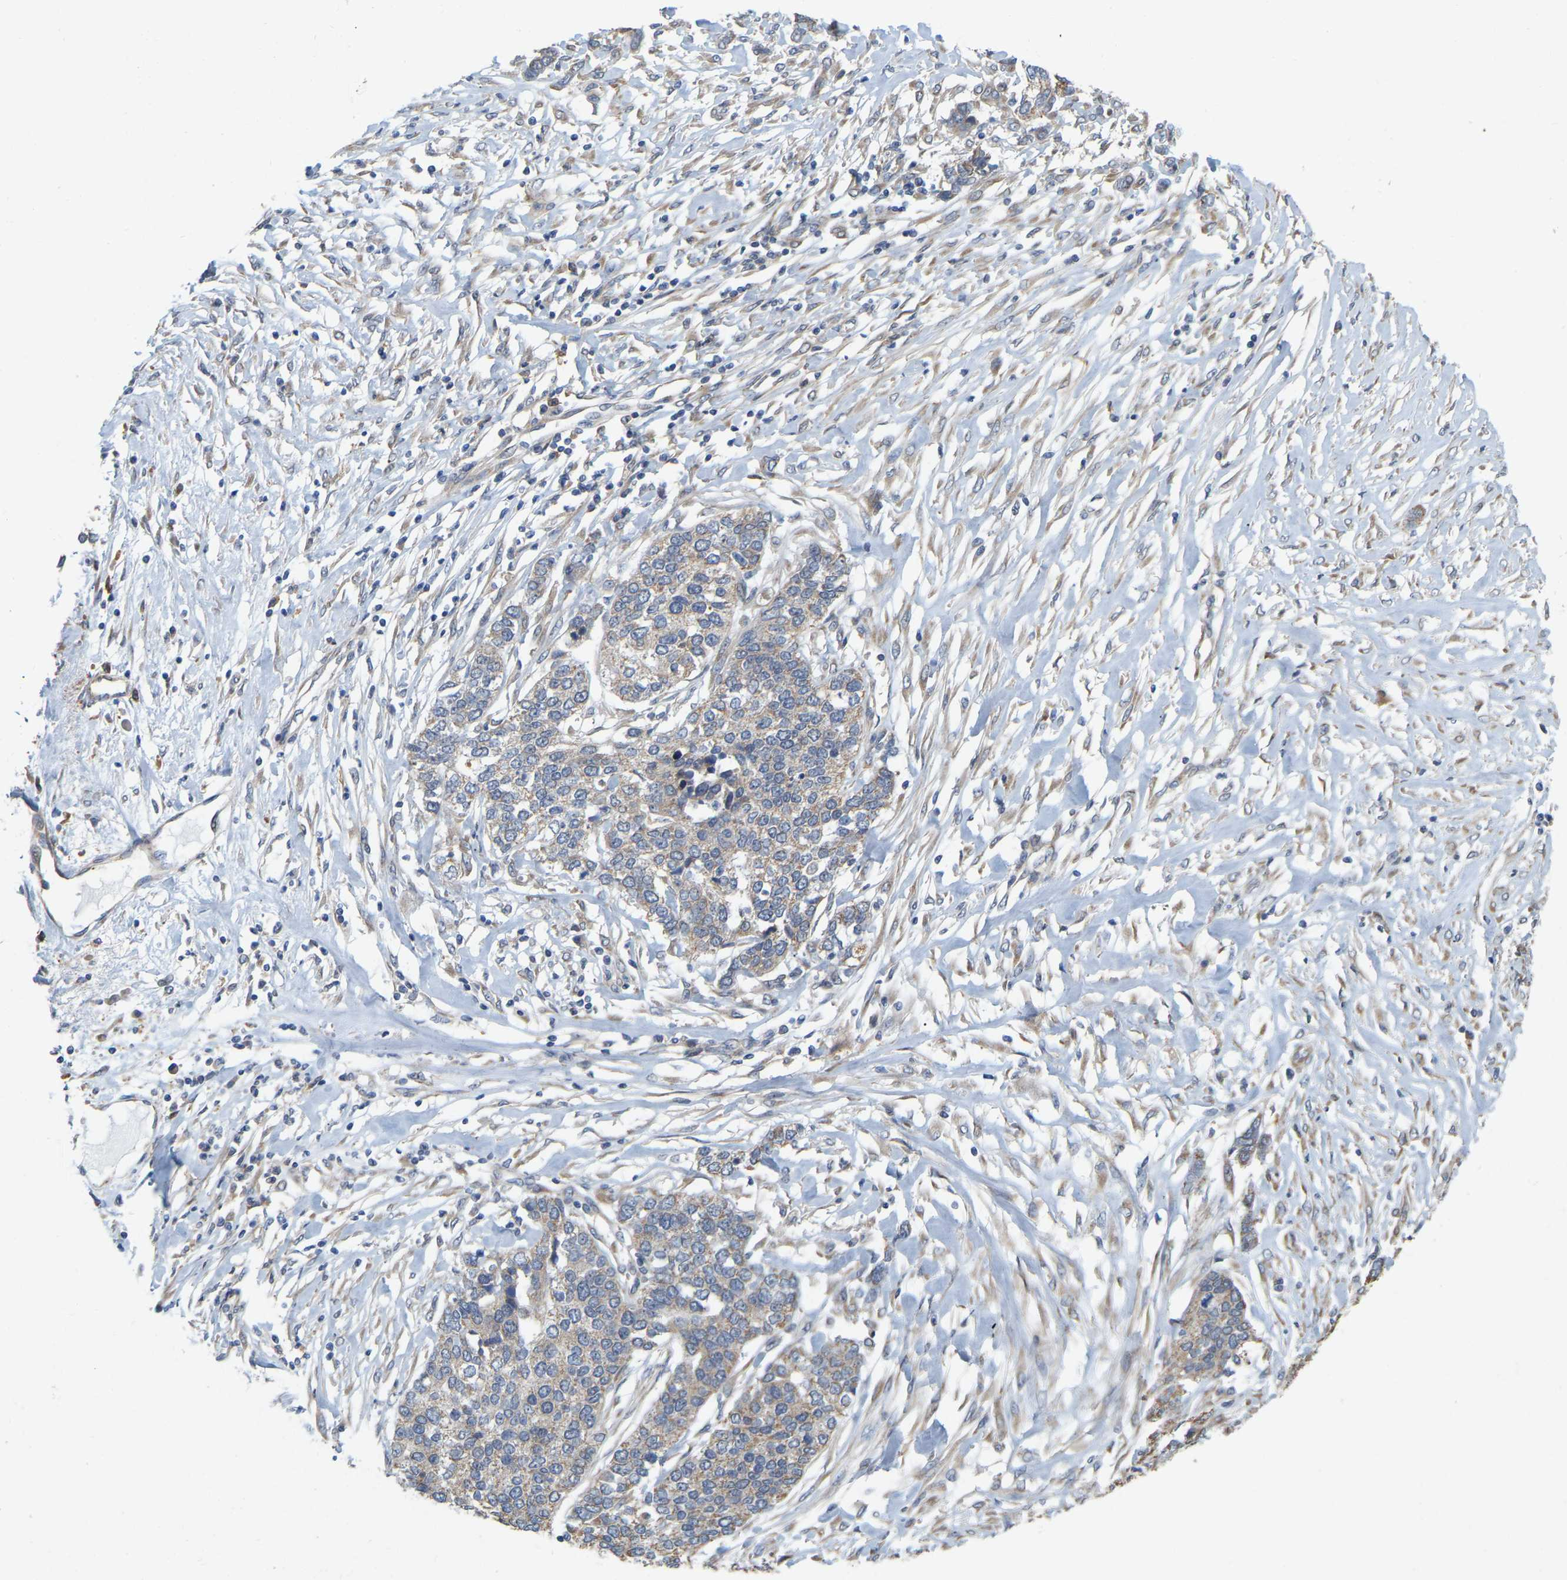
{"staining": {"intensity": "weak", "quantity": ">75%", "location": "cytoplasmic/membranous"}, "tissue": "ovarian cancer", "cell_type": "Tumor cells", "image_type": "cancer", "snomed": [{"axis": "morphology", "description": "Cystadenocarcinoma, serous, NOS"}, {"axis": "topography", "description": "Ovary"}], "caption": "Protein positivity by IHC shows weak cytoplasmic/membranous positivity in approximately >75% of tumor cells in ovarian cancer. Using DAB (3,3'-diaminobenzidine) (brown) and hematoxylin (blue) stains, captured at high magnification using brightfield microscopy.", "gene": "SSH1", "patient": {"sex": "female", "age": 44}}